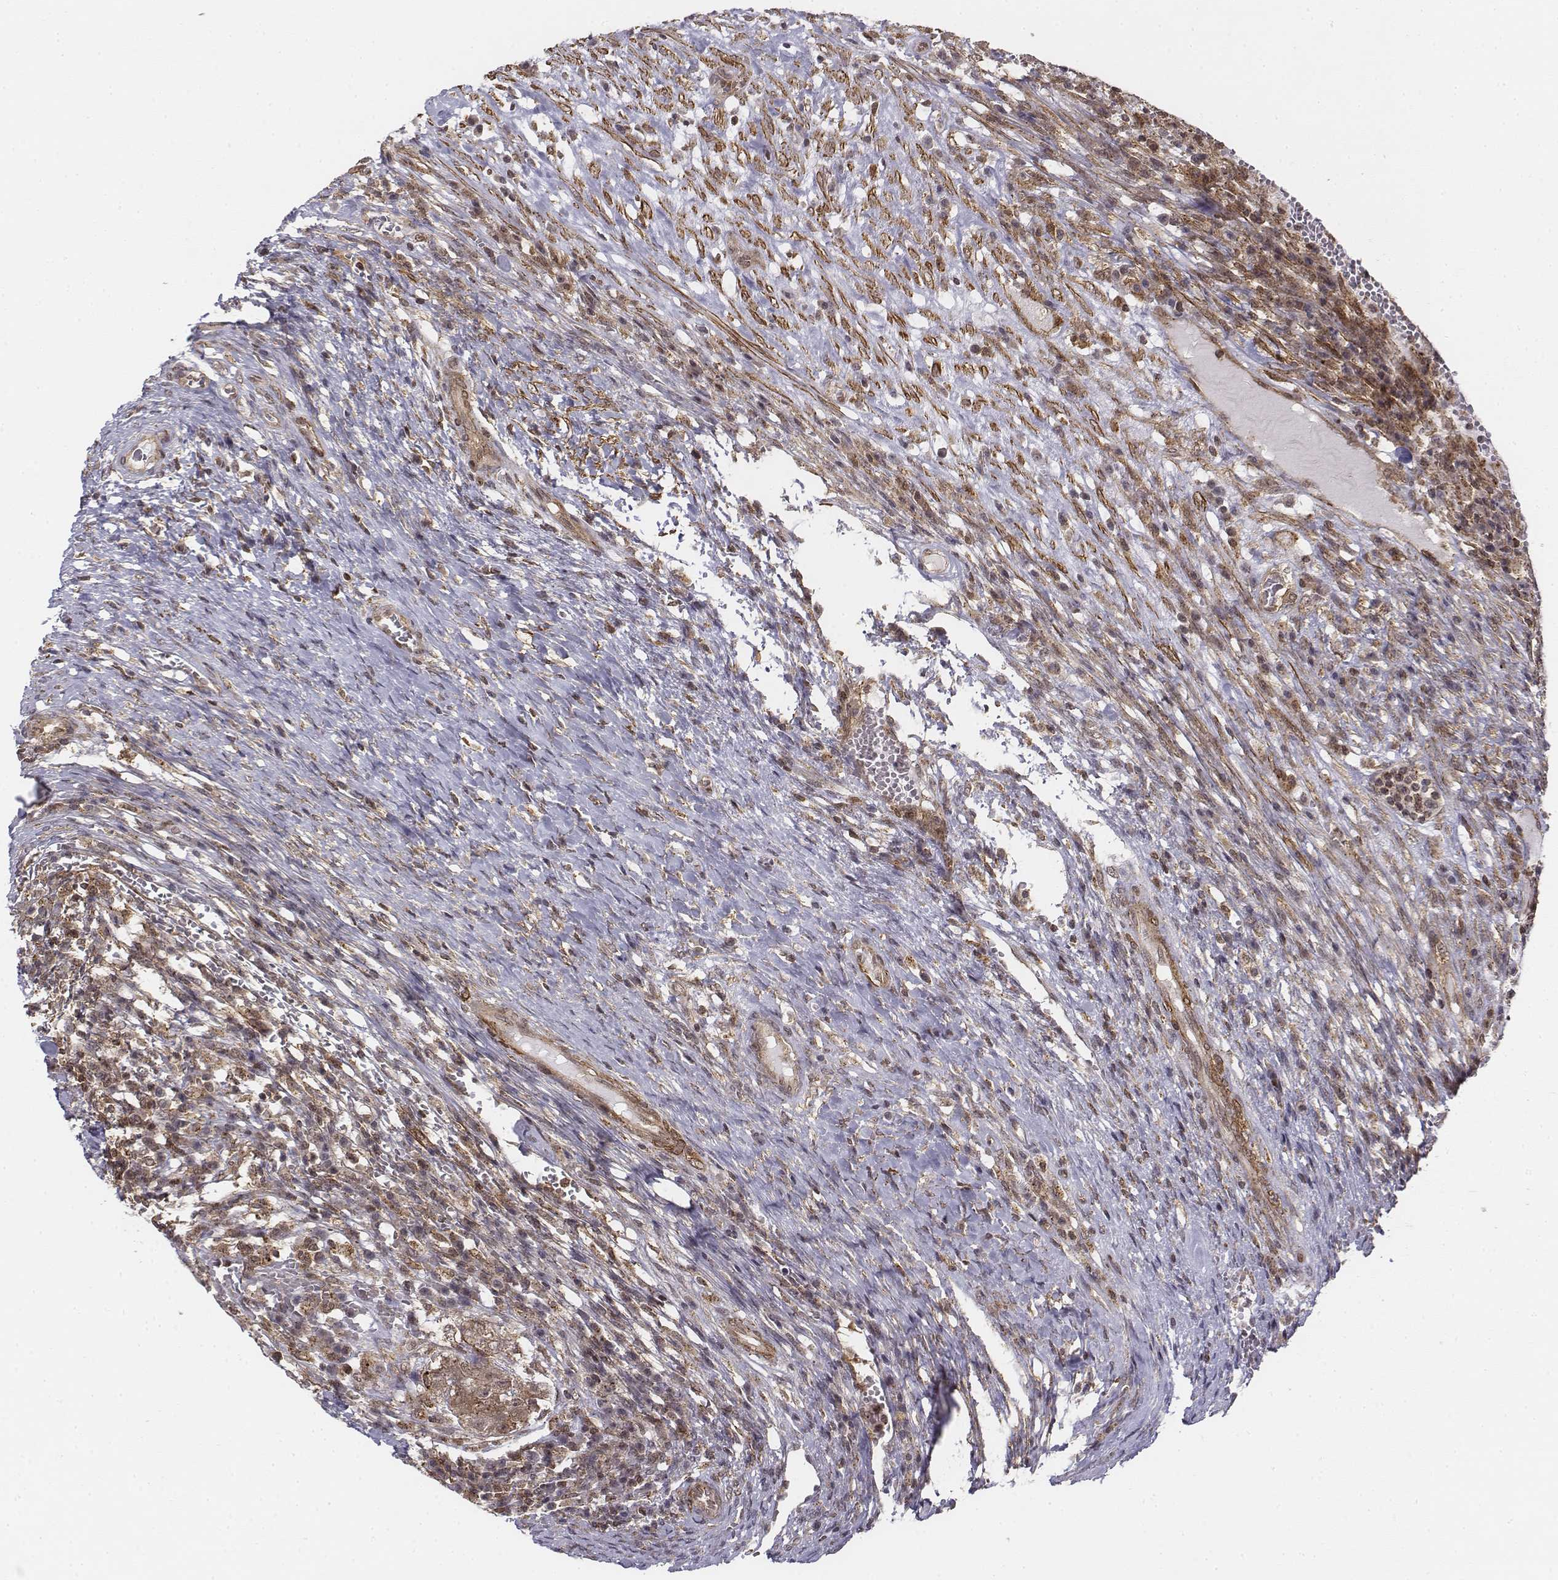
{"staining": {"intensity": "moderate", "quantity": ">75%", "location": "cytoplasmic/membranous,nuclear"}, "tissue": "testis cancer", "cell_type": "Tumor cells", "image_type": "cancer", "snomed": [{"axis": "morphology", "description": "Carcinoma, Embryonal, NOS"}, {"axis": "topography", "description": "Testis"}], "caption": "Immunohistochemistry micrograph of neoplastic tissue: human testis cancer stained using immunohistochemistry (IHC) displays medium levels of moderate protein expression localized specifically in the cytoplasmic/membranous and nuclear of tumor cells, appearing as a cytoplasmic/membranous and nuclear brown color.", "gene": "ZFYVE19", "patient": {"sex": "male", "age": 26}}